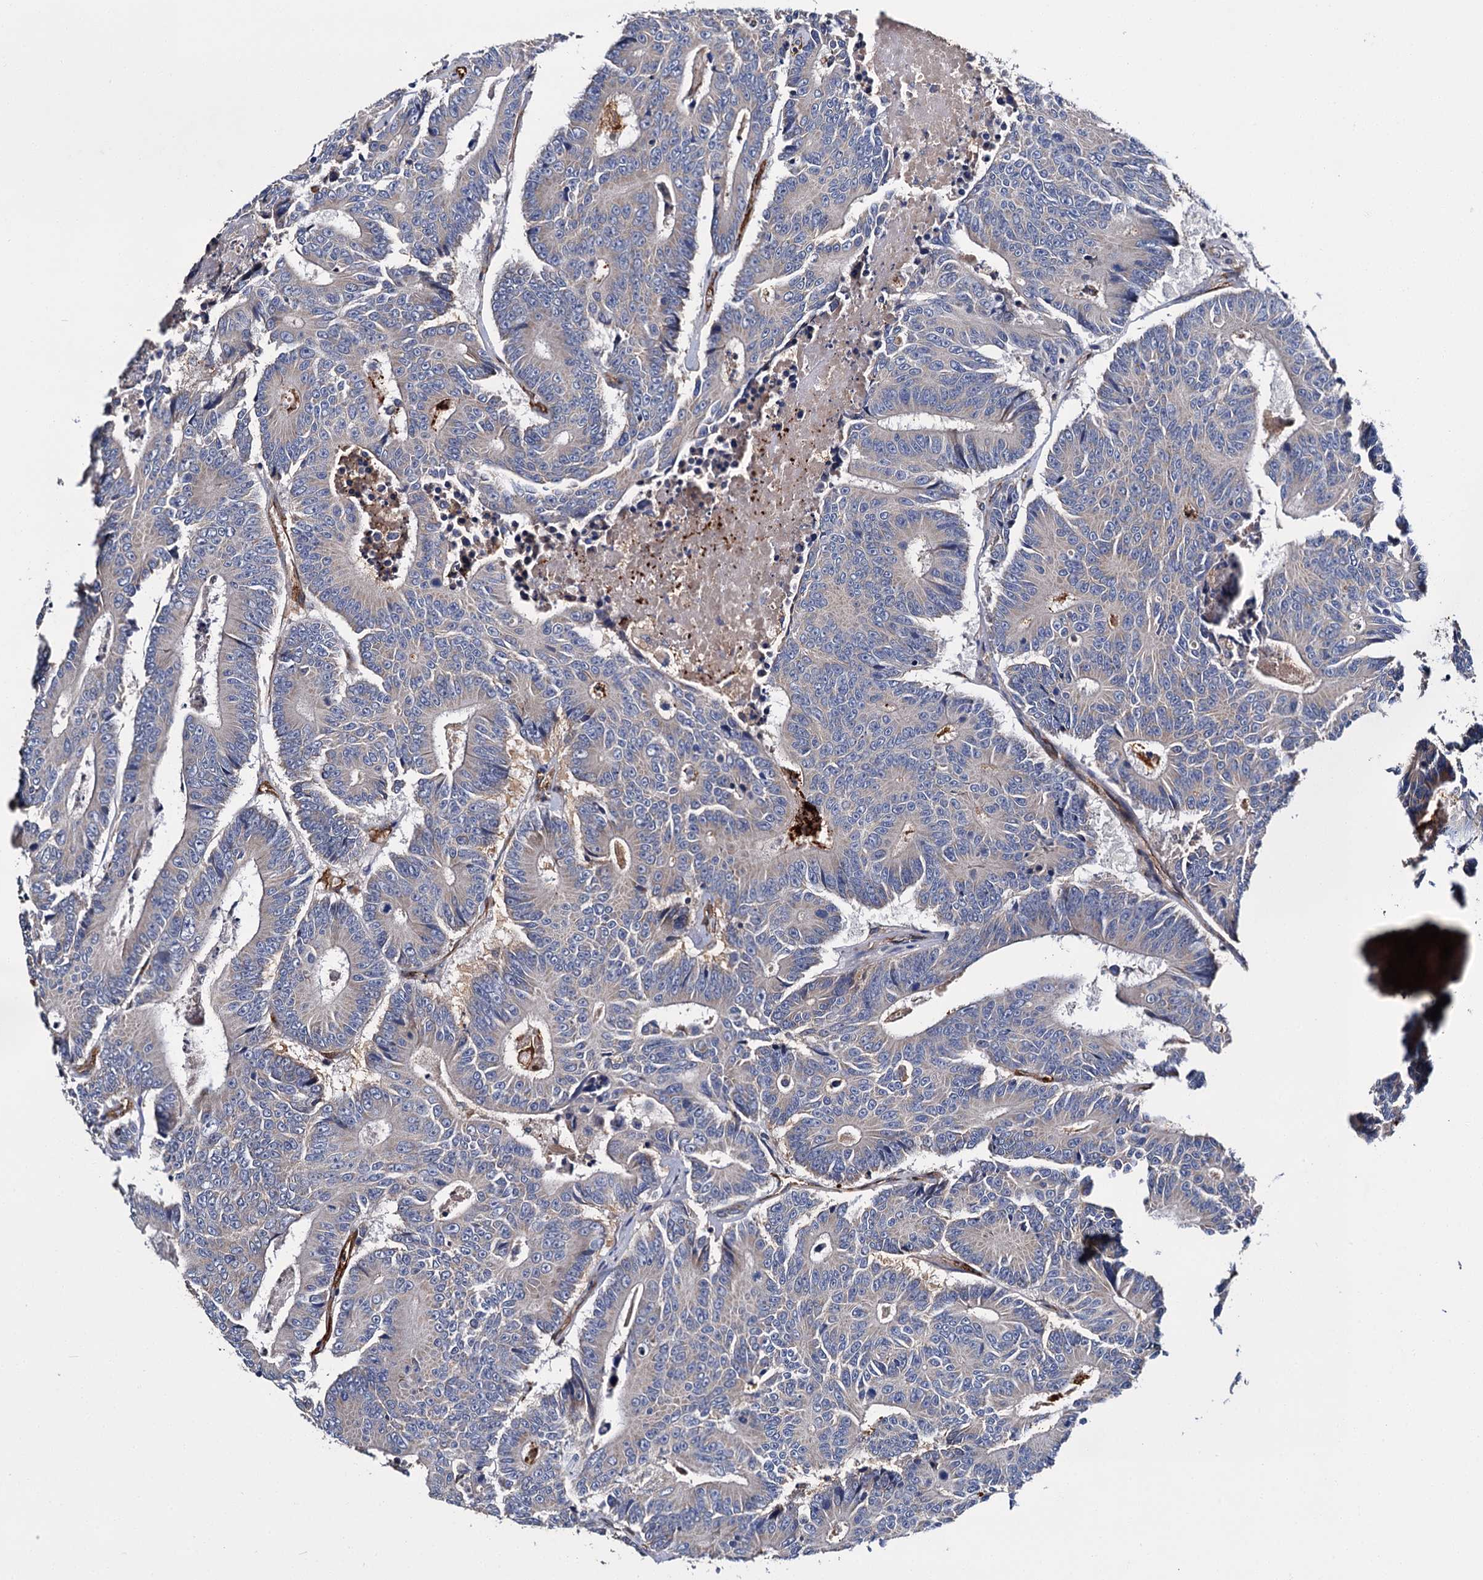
{"staining": {"intensity": "weak", "quantity": "<25%", "location": "cytoplasmic/membranous"}, "tissue": "colorectal cancer", "cell_type": "Tumor cells", "image_type": "cancer", "snomed": [{"axis": "morphology", "description": "Adenocarcinoma, NOS"}, {"axis": "topography", "description": "Colon"}], "caption": "Immunohistochemistry (IHC) image of human adenocarcinoma (colorectal) stained for a protein (brown), which demonstrates no staining in tumor cells. (Brightfield microscopy of DAB (3,3'-diaminobenzidine) IHC at high magnification).", "gene": "CACNA1C", "patient": {"sex": "male", "age": 83}}